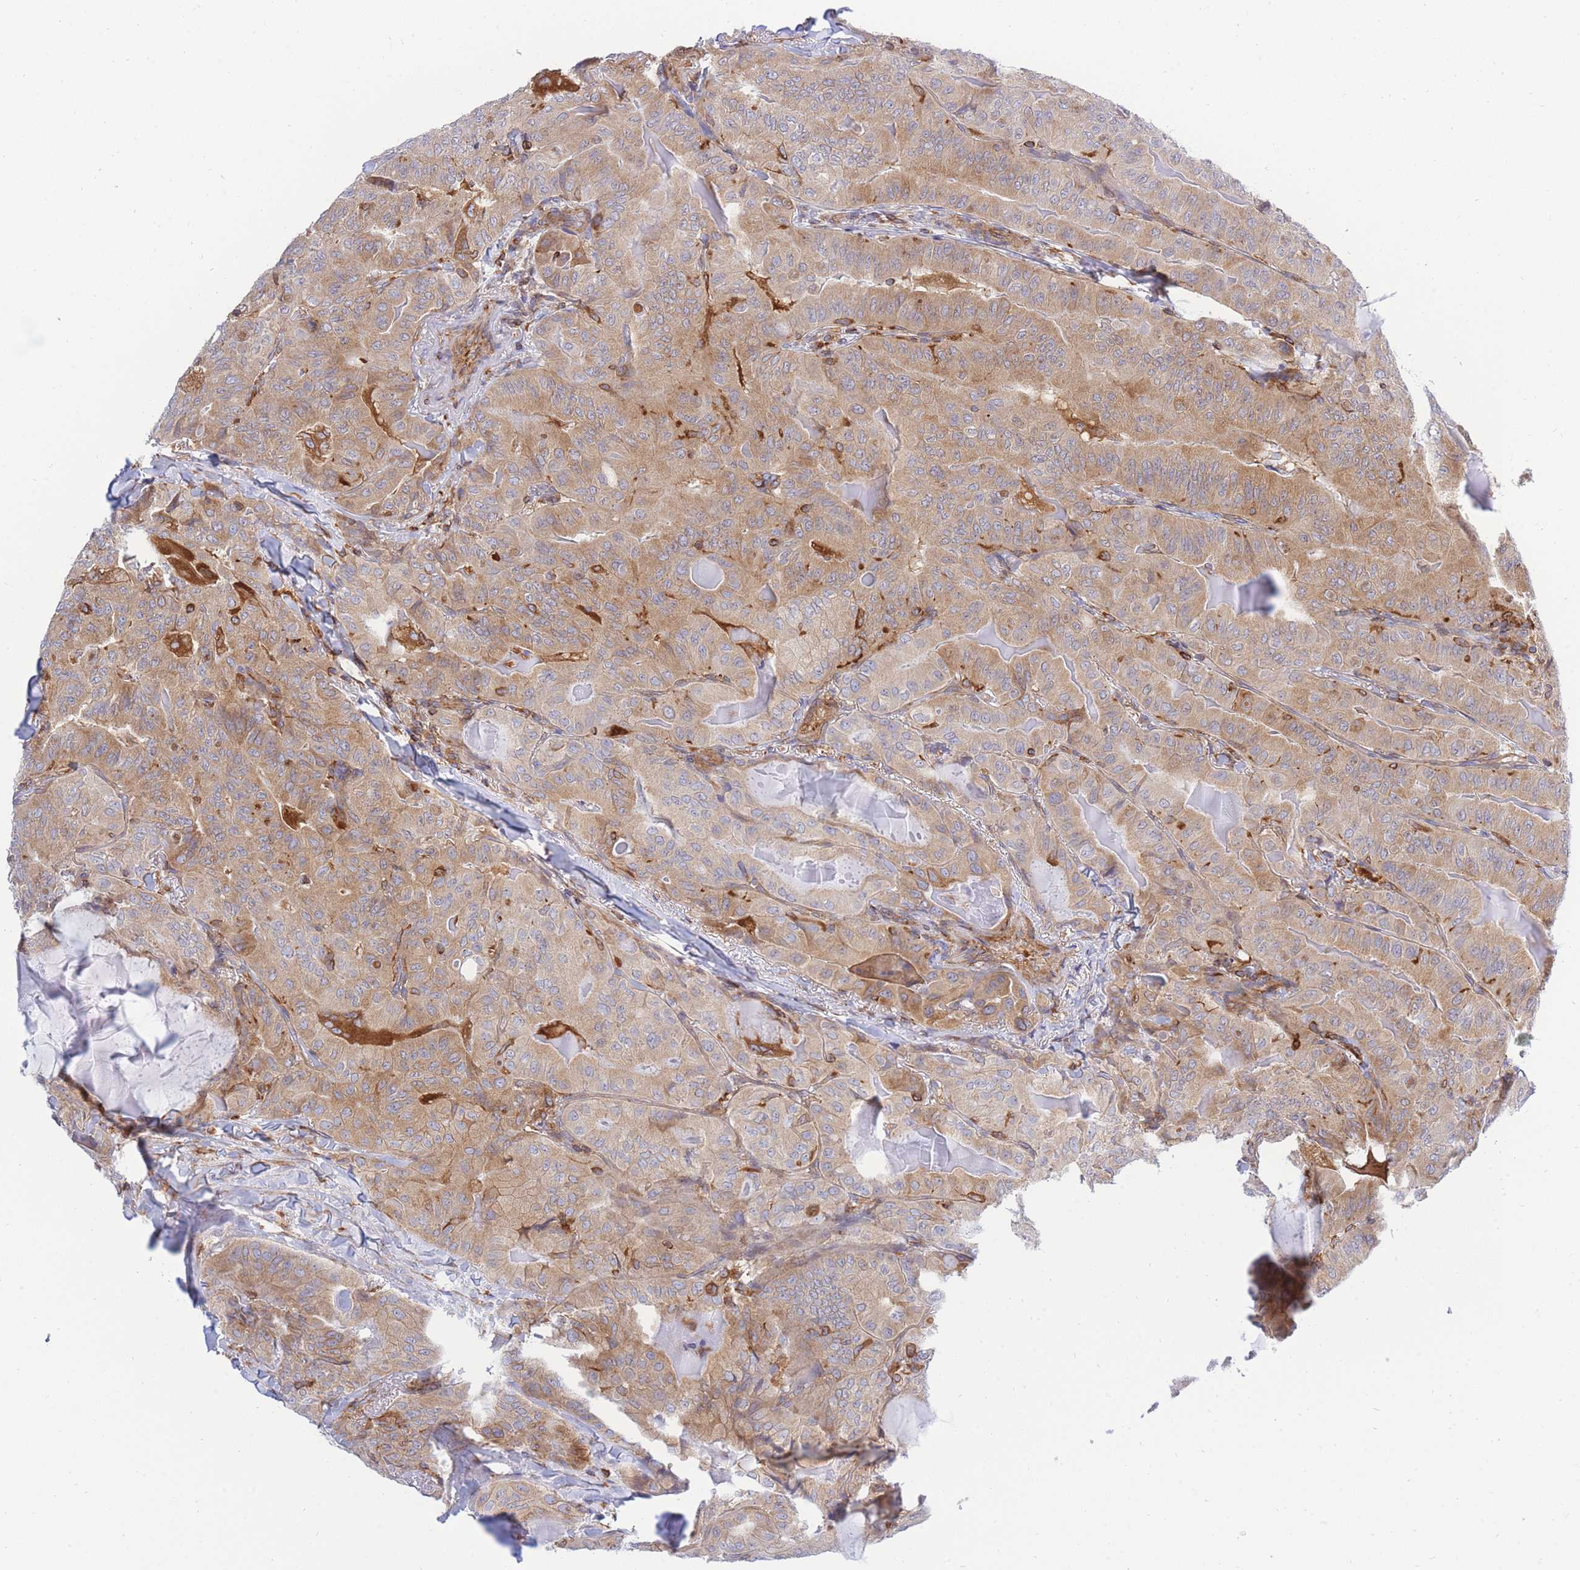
{"staining": {"intensity": "moderate", "quantity": ">75%", "location": "cytoplasmic/membranous"}, "tissue": "thyroid cancer", "cell_type": "Tumor cells", "image_type": "cancer", "snomed": [{"axis": "morphology", "description": "Papillary adenocarcinoma, NOS"}, {"axis": "topography", "description": "Thyroid gland"}], "caption": "The photomicrograph shows staining of thyroid cancer, revealing moderate cytoplasmic/membranous protein expression (brown color) within tumor cells.", "gene": "REM1", "patient": {"sex": "female", "age": 68}}